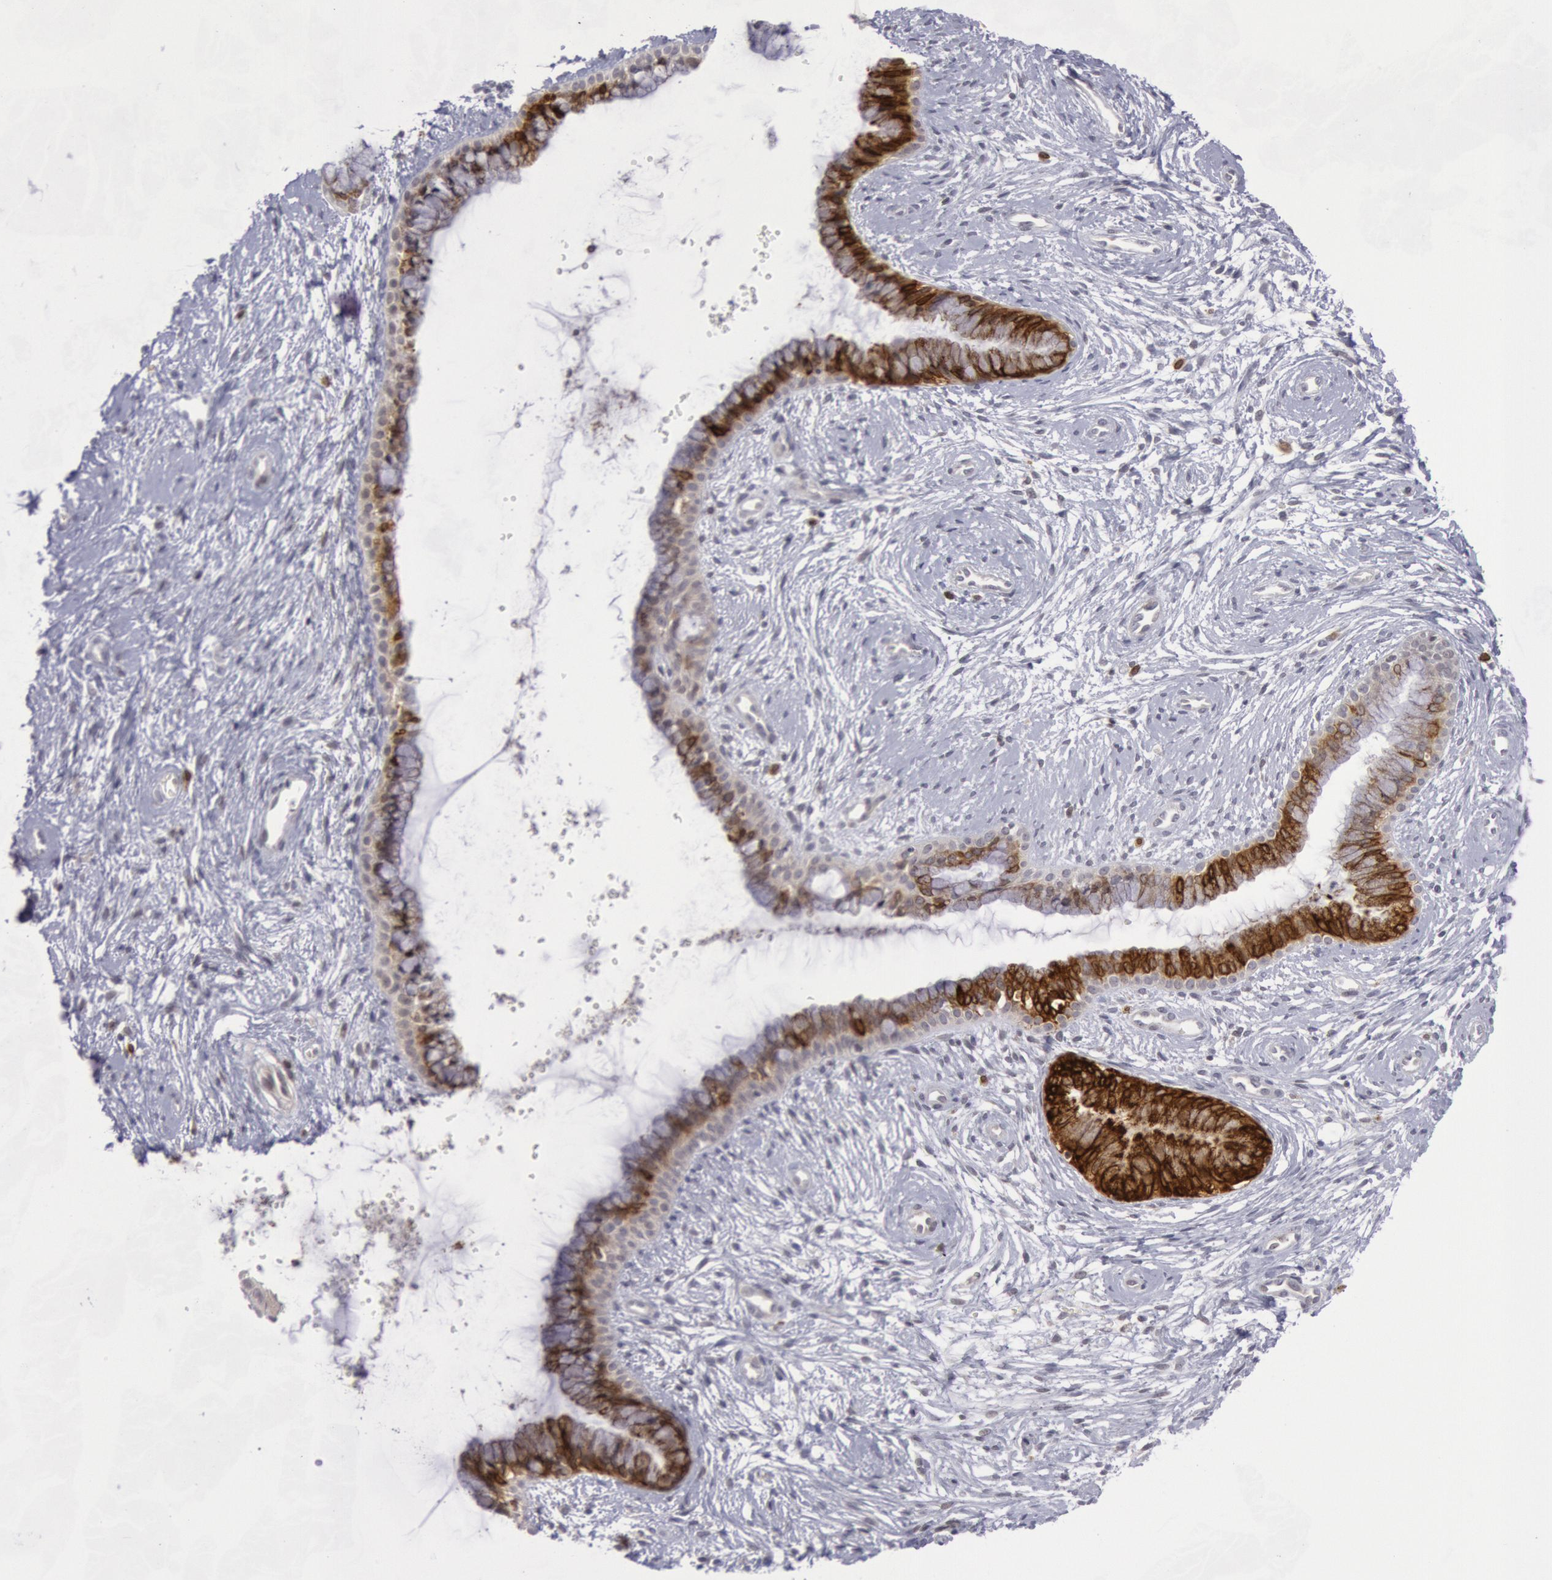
{"staining": {"intensity": "moderate", "quantity": ">75%", "location": "cytoplasmic/membranous"}, "tissue": "cervix", "cell_type": "Glandular cells", "image_type": "normal", "snomed": [{"axis": "morphology", "description": "Normal tissue, NOS"}, {"axis": "topography", "description": "Cervix"}], "caption": "Human cervix stained with a protein marker shows moderate staining in glandular cells.", "gene": "PTGS2", "patient": {"sex": "female", "age": 39}}